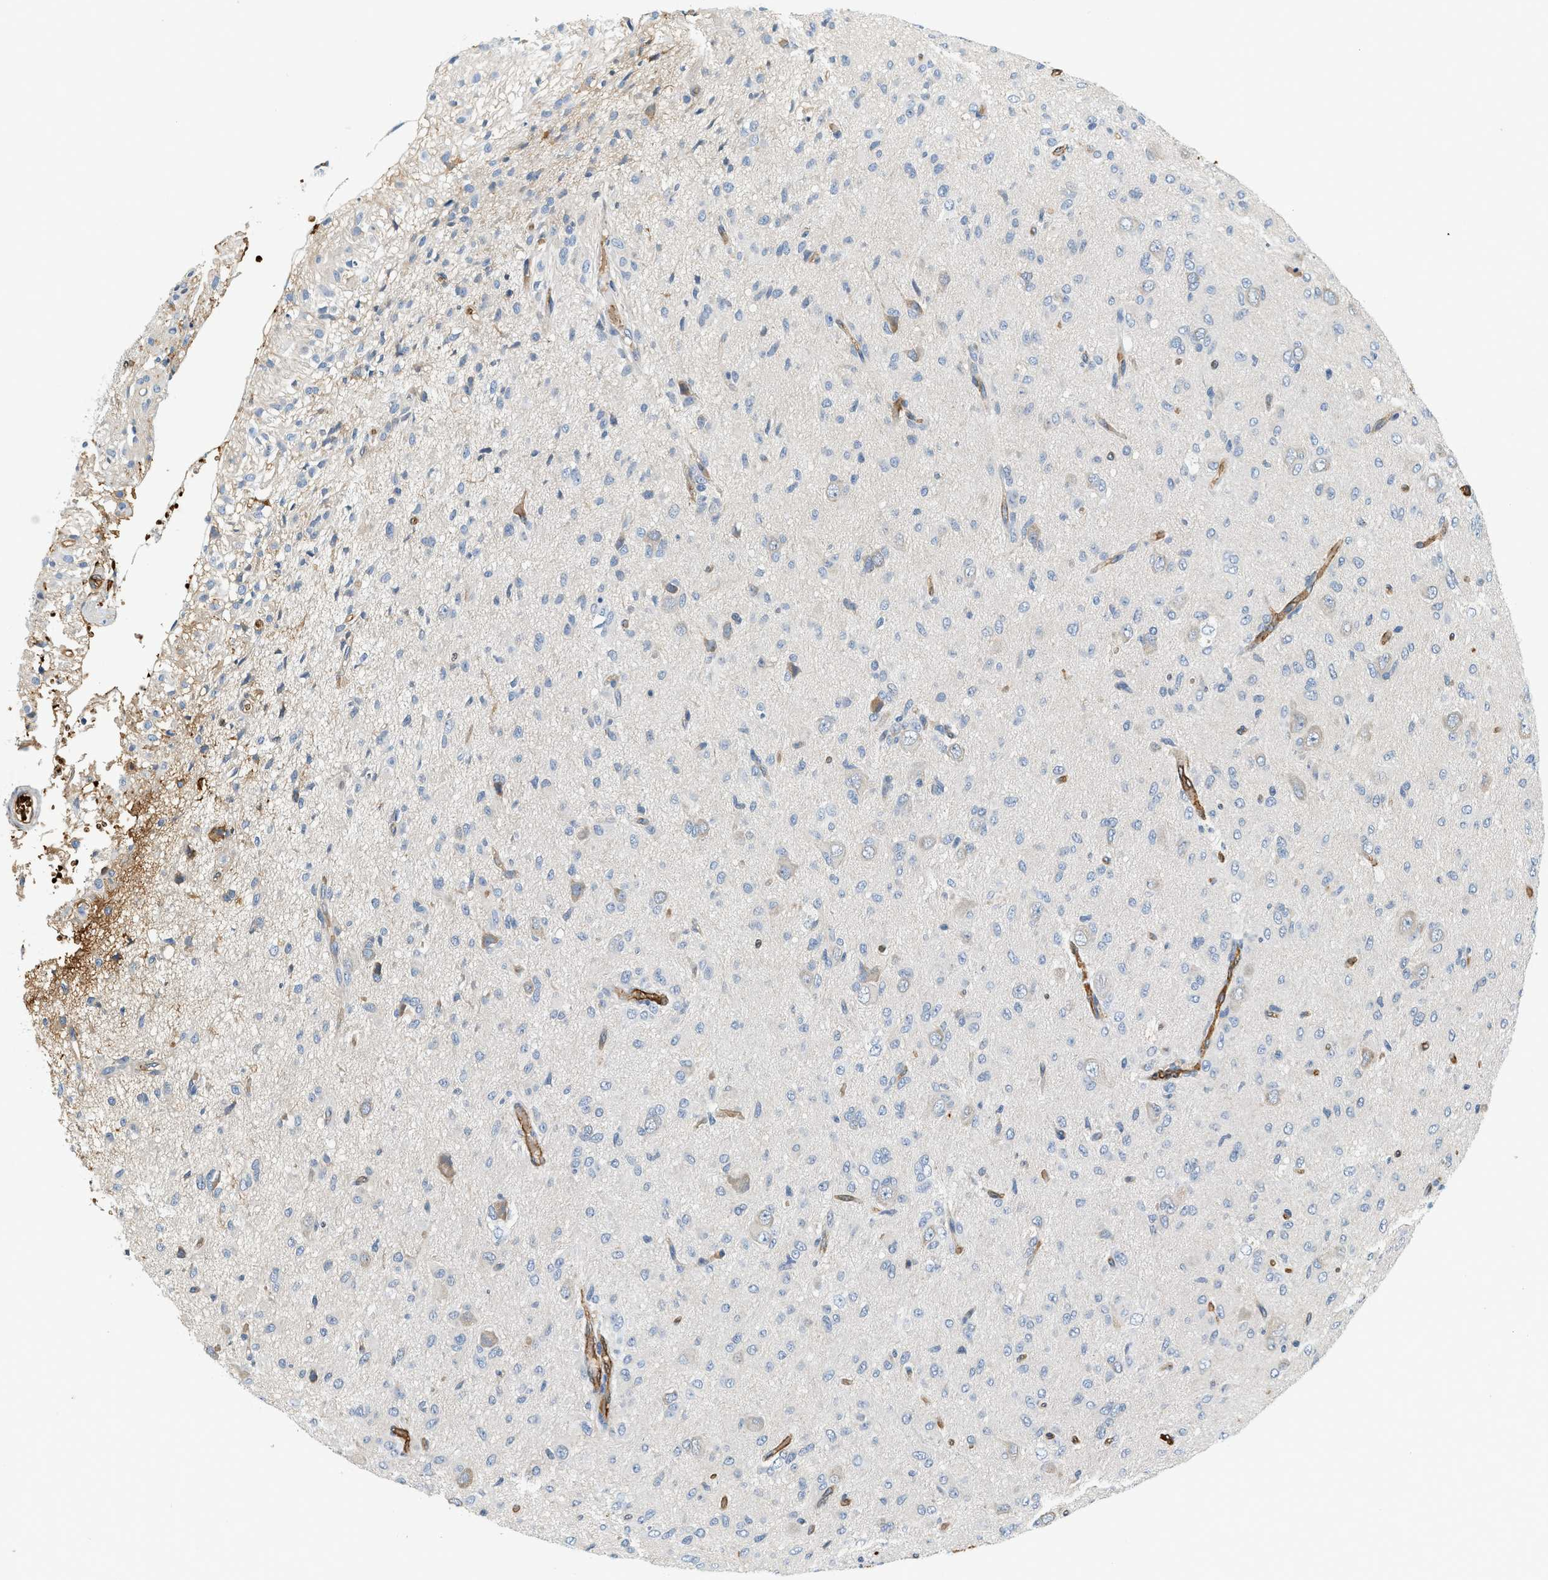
{"staining": {"intensity": "negative", "quantity": "none", "location": "none"}, "tissue": "glioma", "cell_type": "Tumor cells", "image_type": "cancer", "snomed": [{"axis": "morphology", "description": "Glioma, malignant, High grade"}, {"axis": "topography", "description": "Brain"}], "caption": "Tumor cells show no significant positivity in high-grade glioma (malignant).", "gene": "CYTH2", "patient": {"sex": "female", "age": 59}}